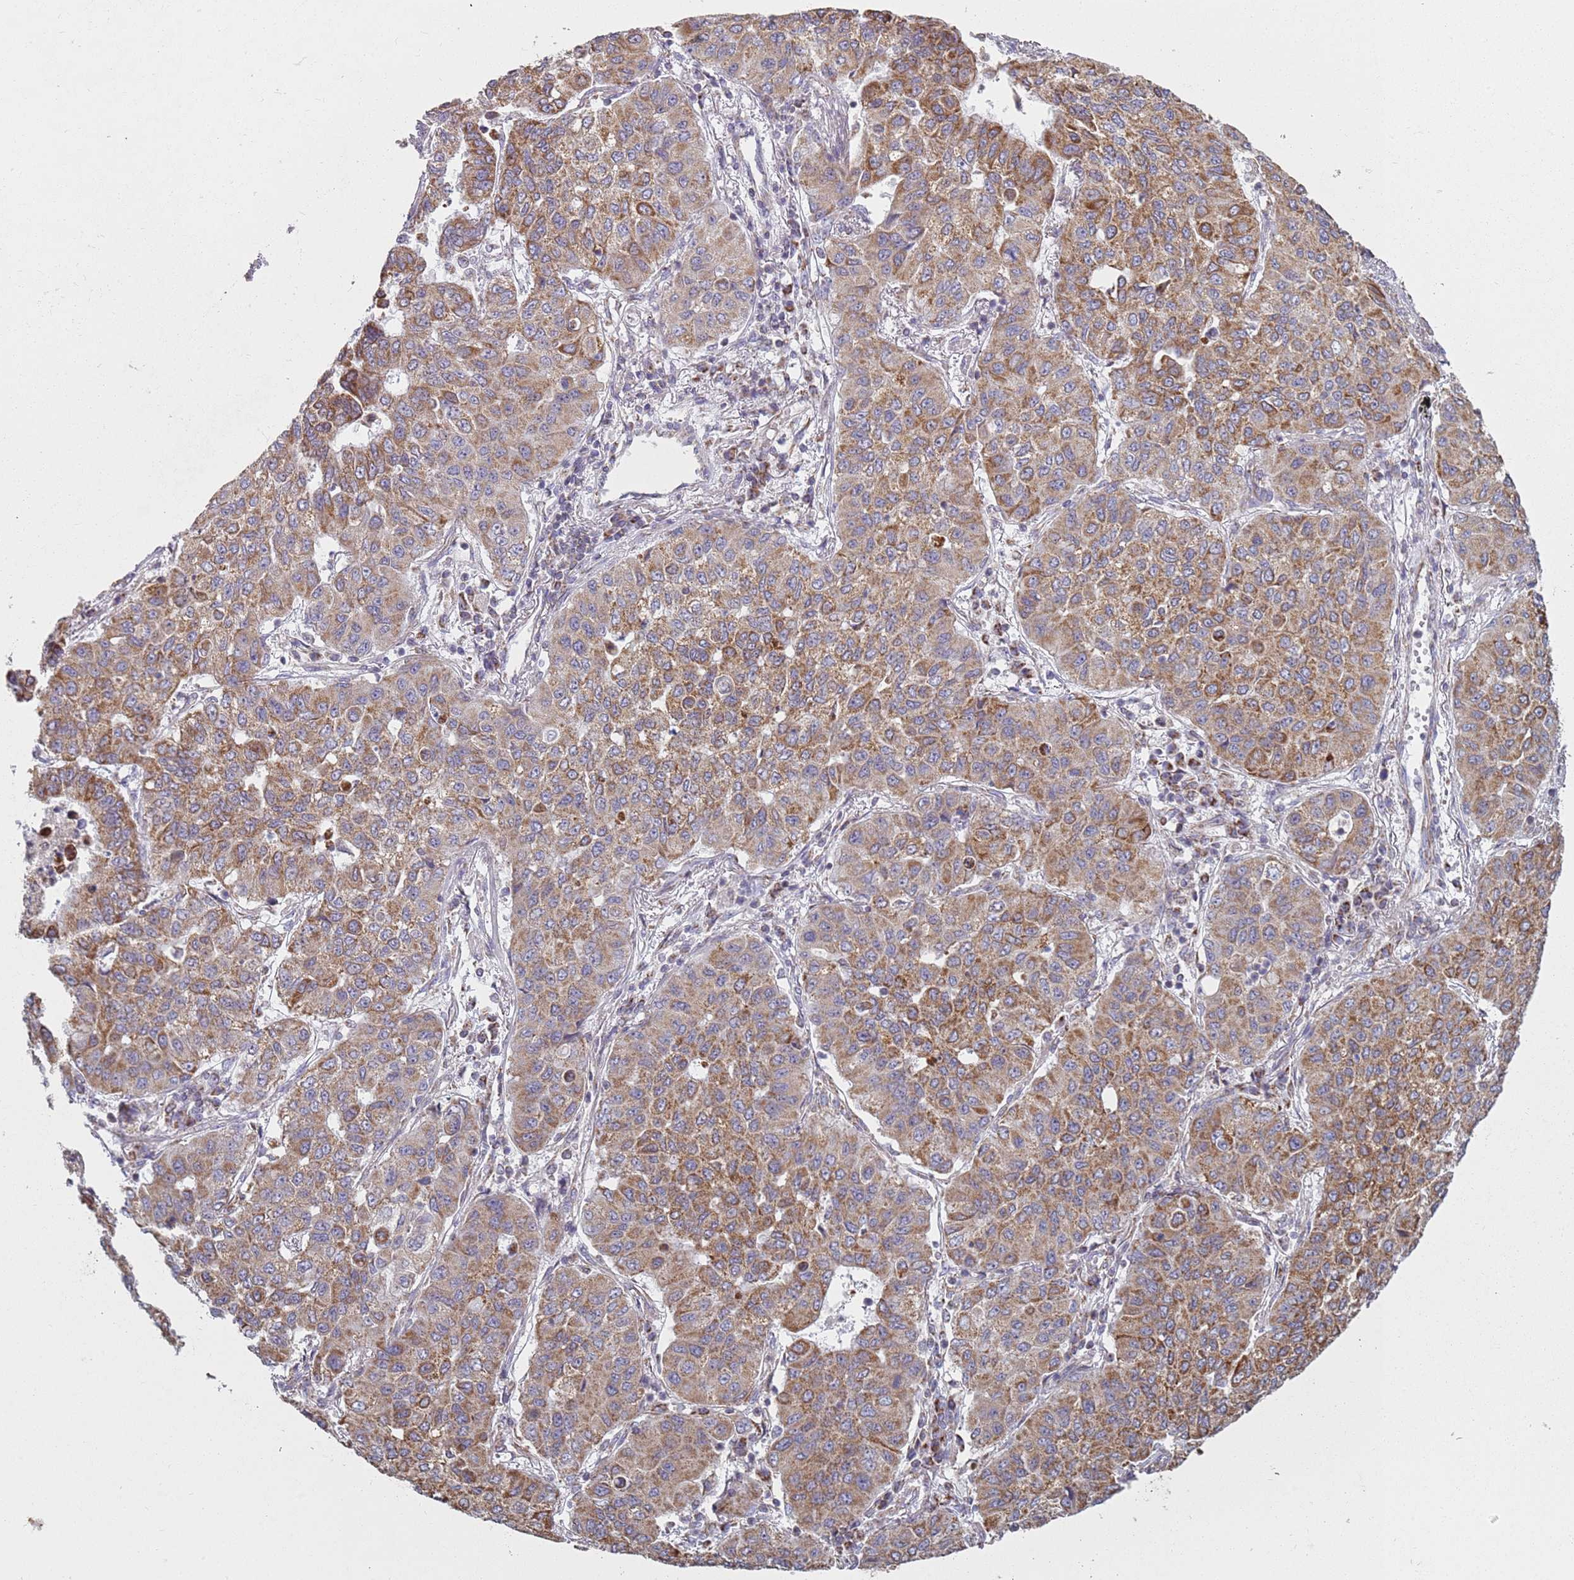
{"staining": {"intensity": "moderate", "quantity": ">75%", "location": "cytoplasmic/membranous"}, "tissue": "lung cancer", "cell_type": "Tumor cells", "image_type": "cancer", "snomed": [{"axis": "morphology", "description": "Squamous cell carcinoma, NOS"}, {"axis": "topography", "description": "Lung"}], "caption": "Immunohistochemistry (IHC) of lung cancer (squamous cell carcinoma) demonstrates medium levels of moderate cytoplasmic/membranous expression in about >75% of tumor cells.", "gene": "GAS8", "patient": {"sex": "male", "age": 74}}